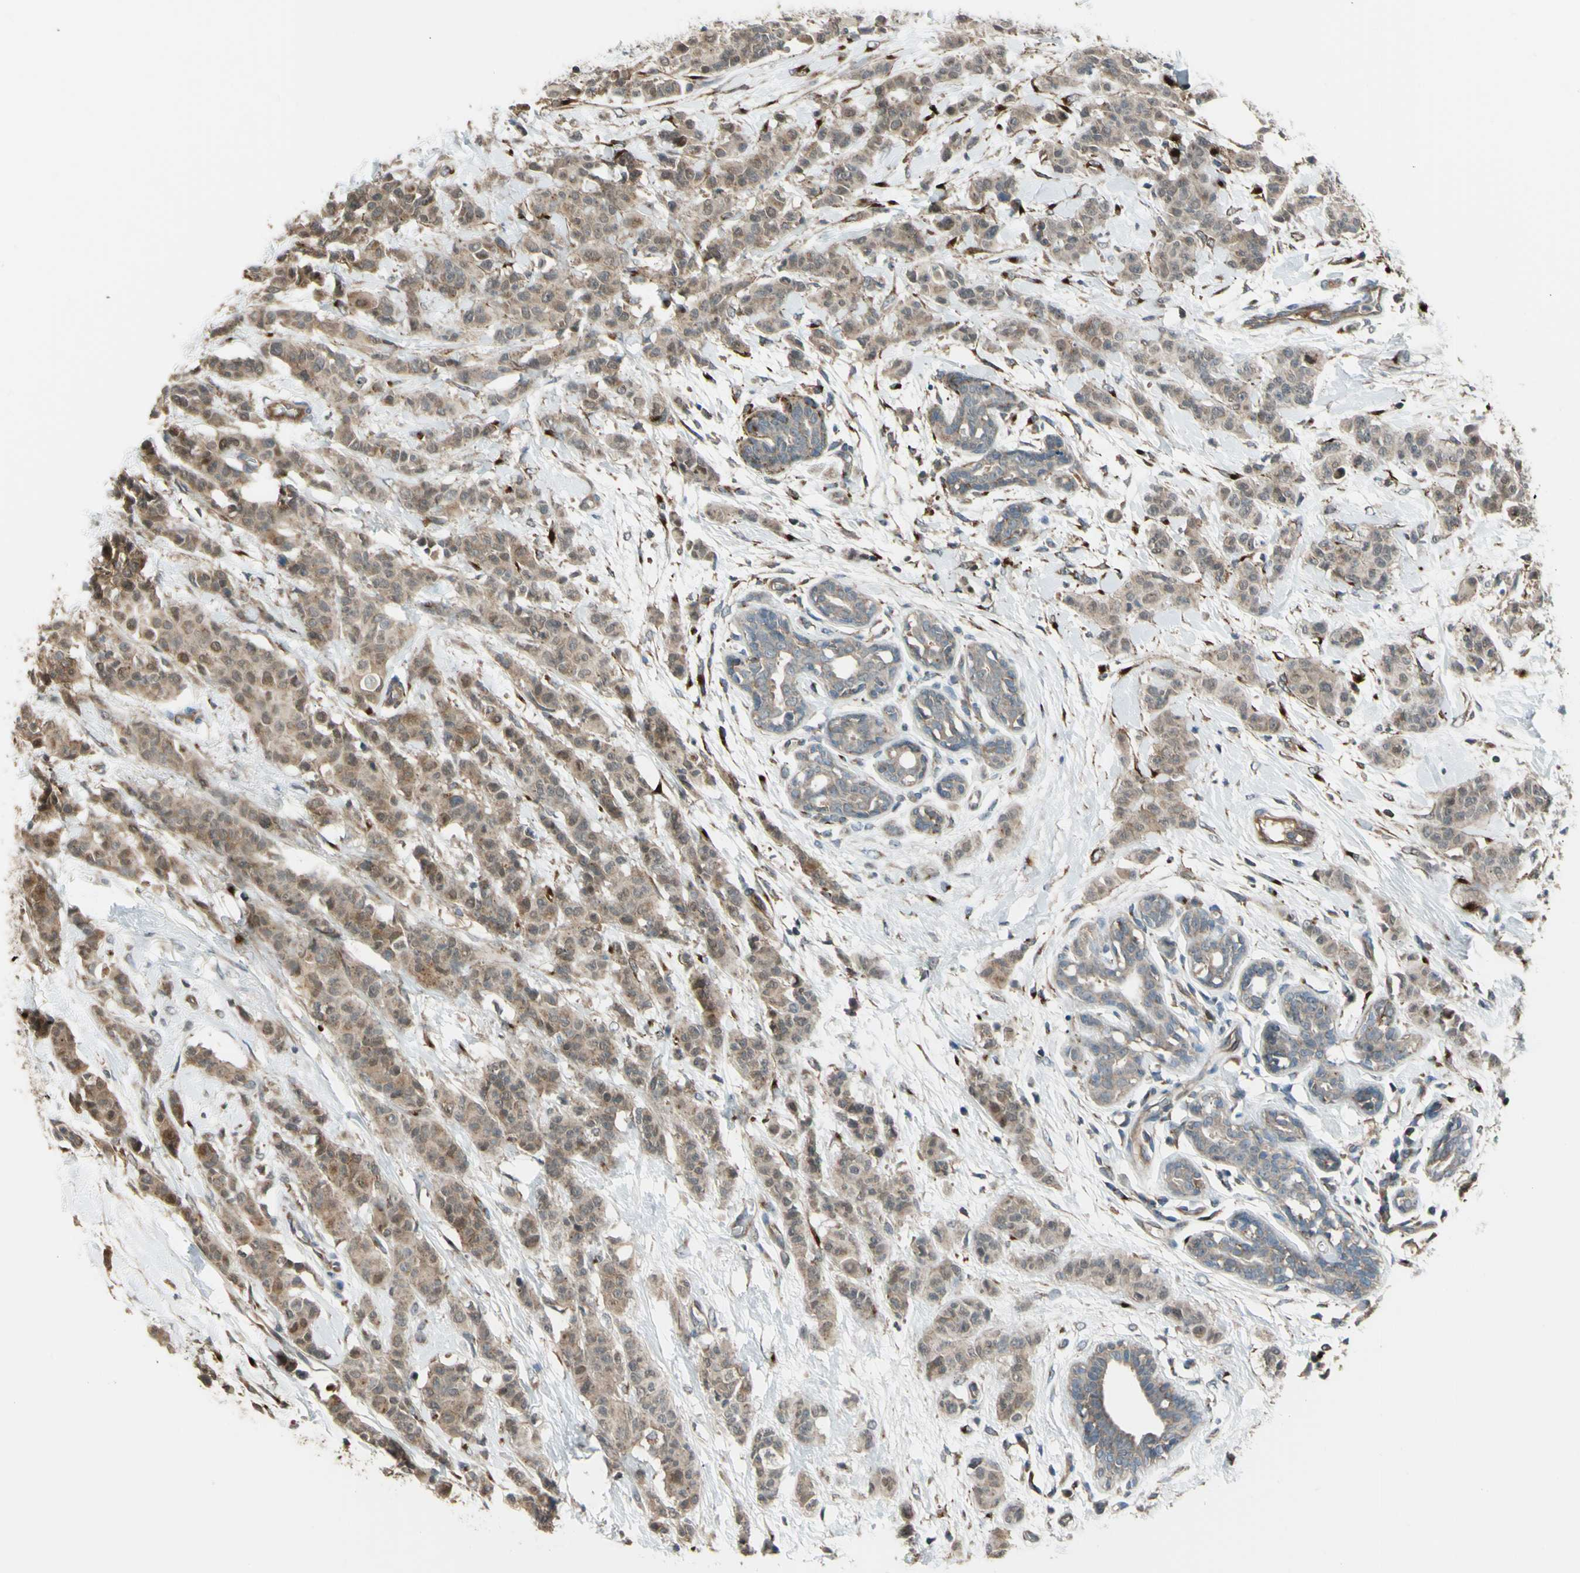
{"staining": {"intensity": "weak", "quantity": ">75%", "location": "cytoplasmic/membranous,nuclear"}, "tissue": "breast cancer", "cell_type": "Tumor cells", "image_type": "cancer", "snomed": [{"axis": "morphology", "description": "Normal tissue, NOS"}, {"axis": "morphology", "description": "Duct carcinoma"}, {"axis": "topography", "description": "Breast"}], "caption": "Invasive ductal carcinoma (breast) was stained to show a protein in brown. There is low levels of weak cytoplasmic/membranous and nuclear expression in about >75% of tumor cells. (Stains: DAB (3,3'-diaminobenzidine) in brown, nuclei in blue, Microscopy: brightfield microscopy at high magnification).", "gene": "FLII", "patient": {"sex": "female", "age": 40}}